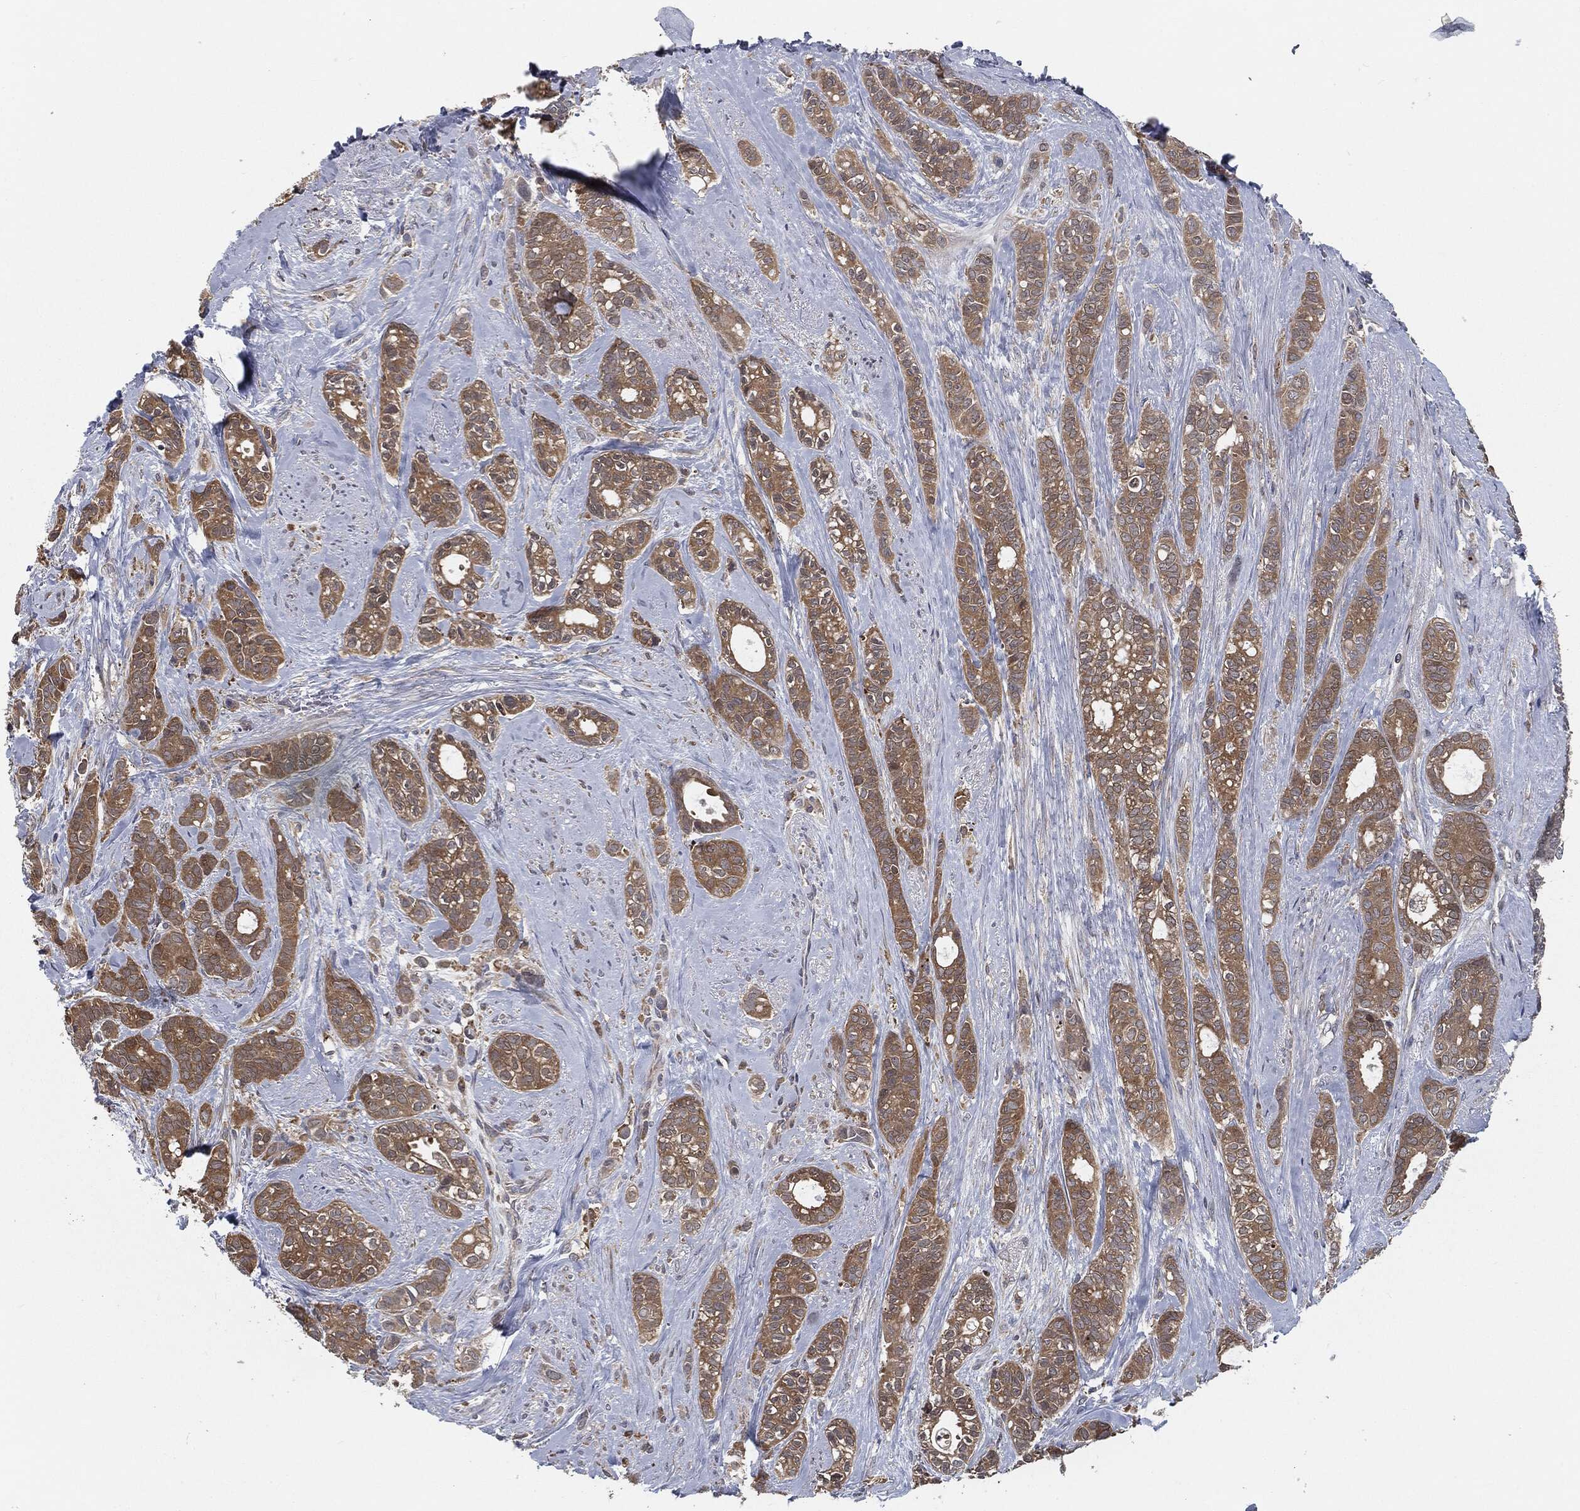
{"staining": {"intensity": "moderate", "quantity": ">75%", "location": "cytoplasmic/membranous"}, "tissue": "breast cancer", "cell_type": "Tumor cells", "image_type": "cancer", "snomed": [{"axis": "morphology", "description": "Duct carcinoma"}, {"axis": "topography", "description": "Breast"}], "caption": "DAB immunohistochemical staining of breast invasive ductal carcinoma displays moderate cytoplasmic/membranous protein expression in about >75% of tumor cells.", "gene": "PRDX4", "patient": {"sex": "female", "age": 71}}